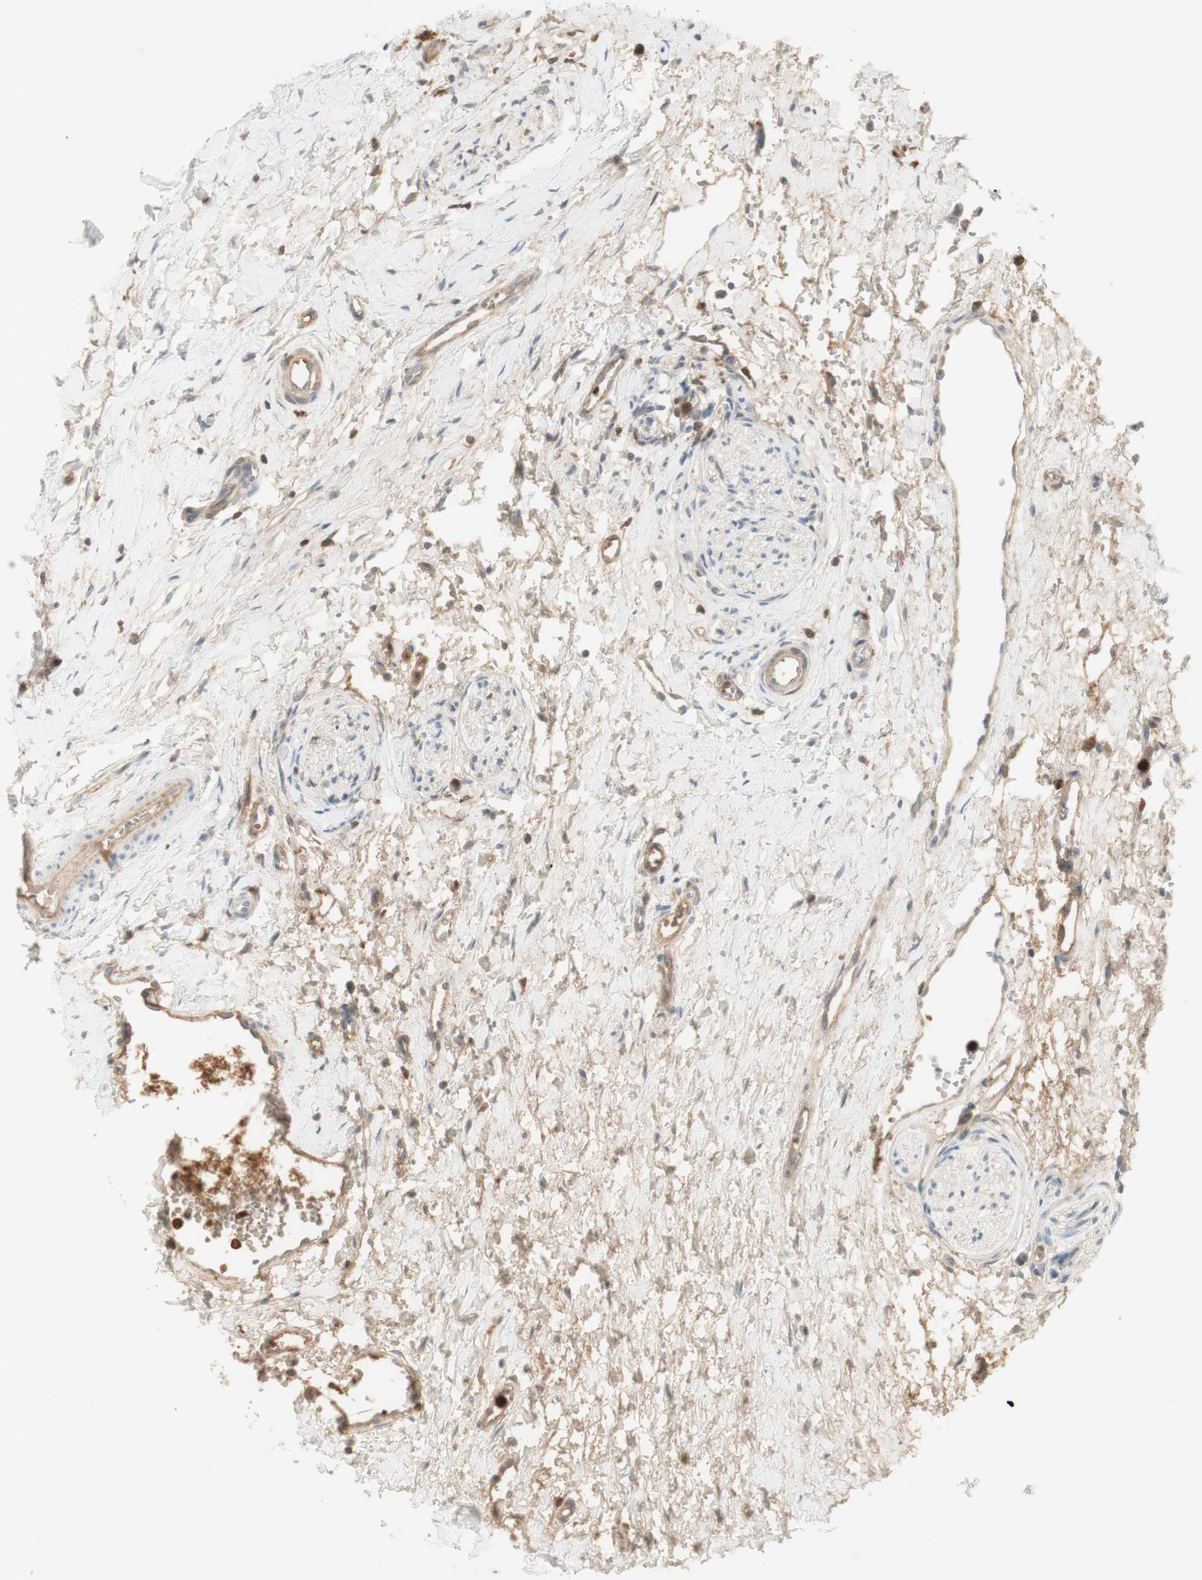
{"staining": {"intensity": "moderate", "quantity": ">75%", "location": "cytoplasmic/membranous"}, "tissue": "head and neck cancer", "cell_type": "Tumor cells", "image_type": "cancer", "snomed": [{"axis": "morphology", "description": "Adenocarcinoma, NOS"}, {"axis": "morphology", "description": "Adenoma, NOS"}, {"axis": "topography", "description": "Head-Neck"}], "caption": "A brown stain labels moderate cytoplasmic/membranous staining of a protein in human adenocarcinoma (head and neck) tumor cells. The staining is performed using DAB (3,3'-diaminobenzidine) brown chromogen to label protein expression. The nuclei are counter-stained blue using hematoxylin.", "gene": "NID1", "patient": {"sex": "female", "age": 55}}